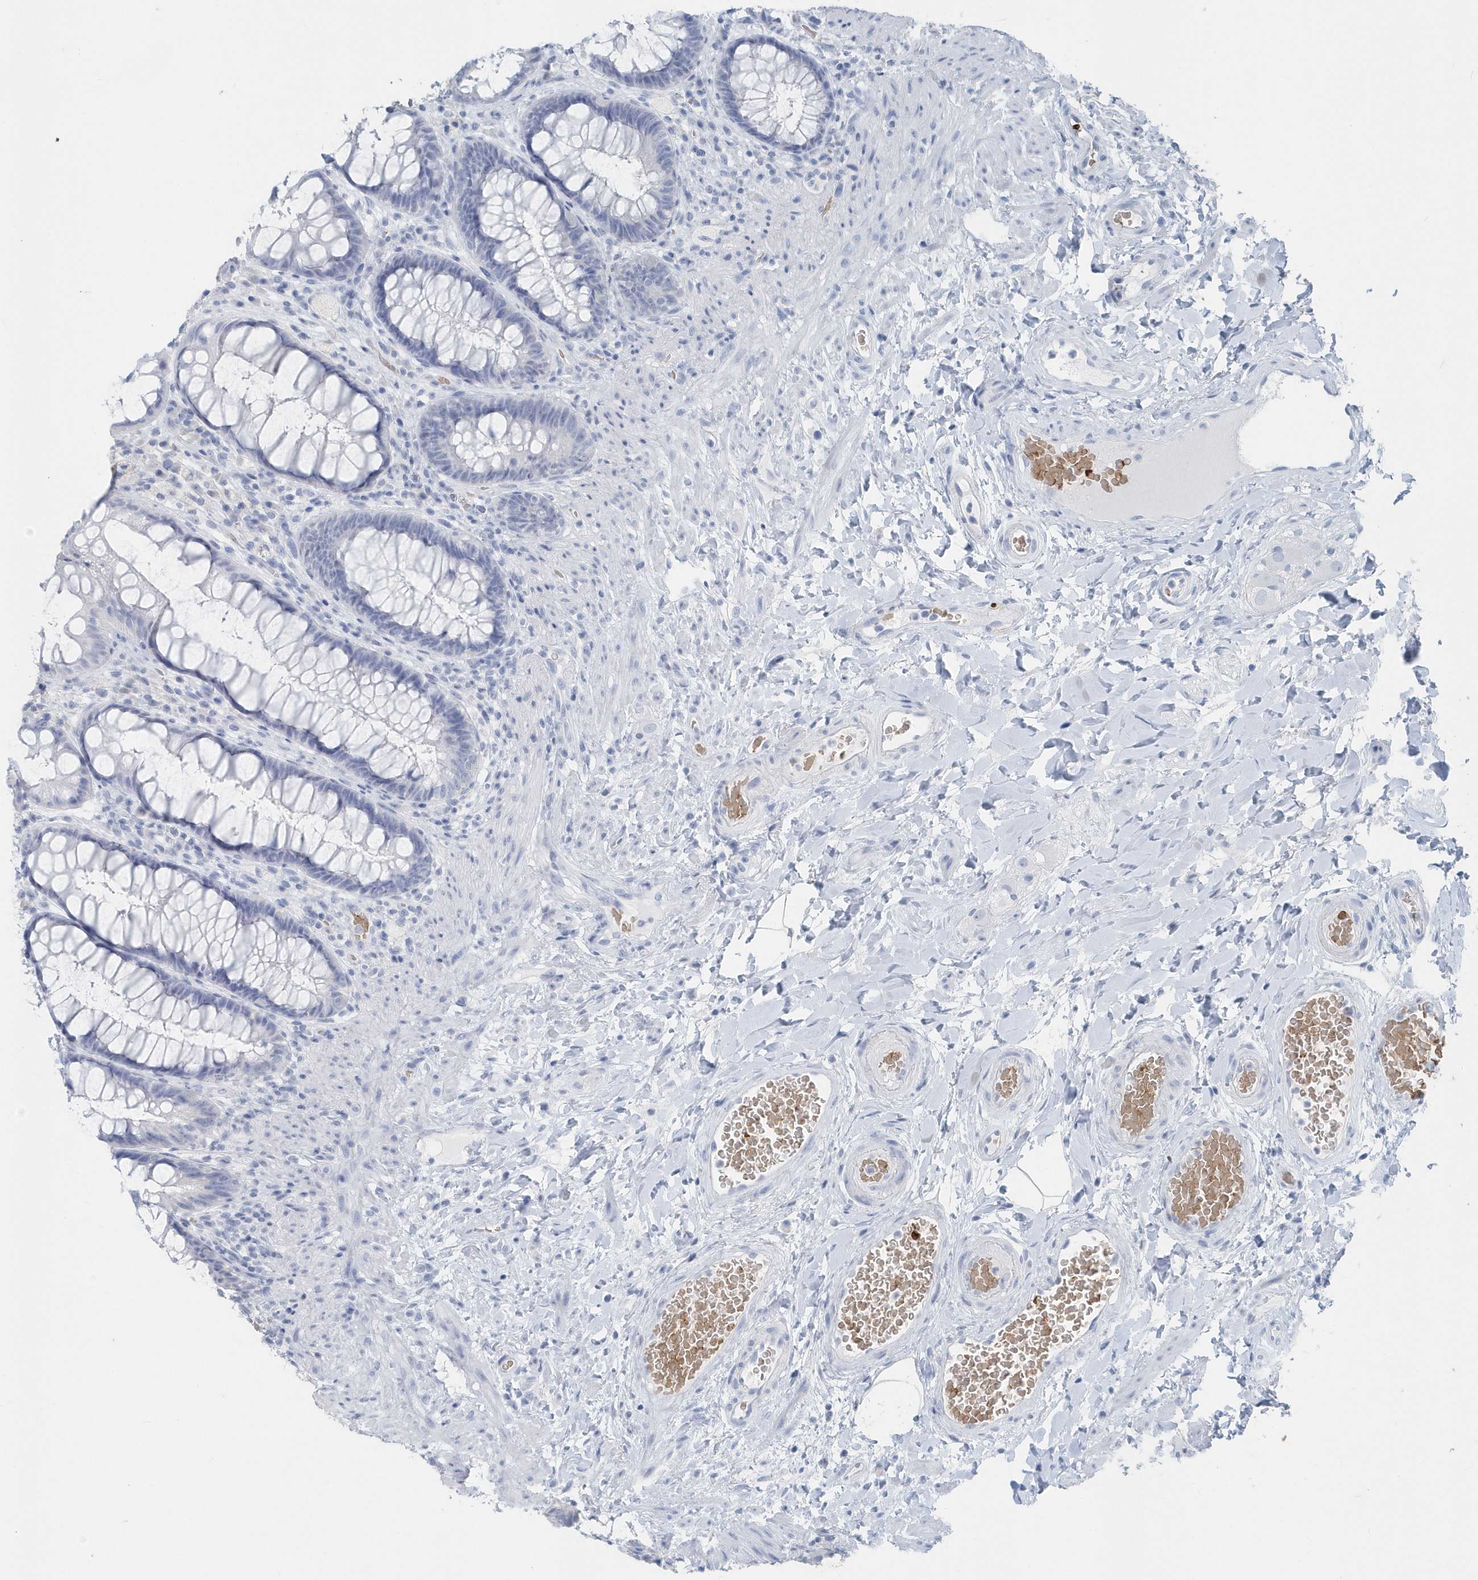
{"staining": {"intensity": "negative", "quantity": "none", "location": "none"}, "tissue": "rectum", "cell_type": "Glandular cells", "image_type": "normal", "snomed": [{"axis": "morphology", "description": "Normal tissue, NOS"}, {"axis": "topography", "description": "Rectum"}], "caption": "Immunohistochemistry (IHC) of unremarkable rectum demonstrates no expression in glandular cells. (Stains: DAB (3,3'-diaminobenzidine) IHC with hematoxylin counter stain, Microscopy: brightfield microscopy at high magnification).", "gene": "HBA2", "patient": {"sex": "female", "age": 46}}